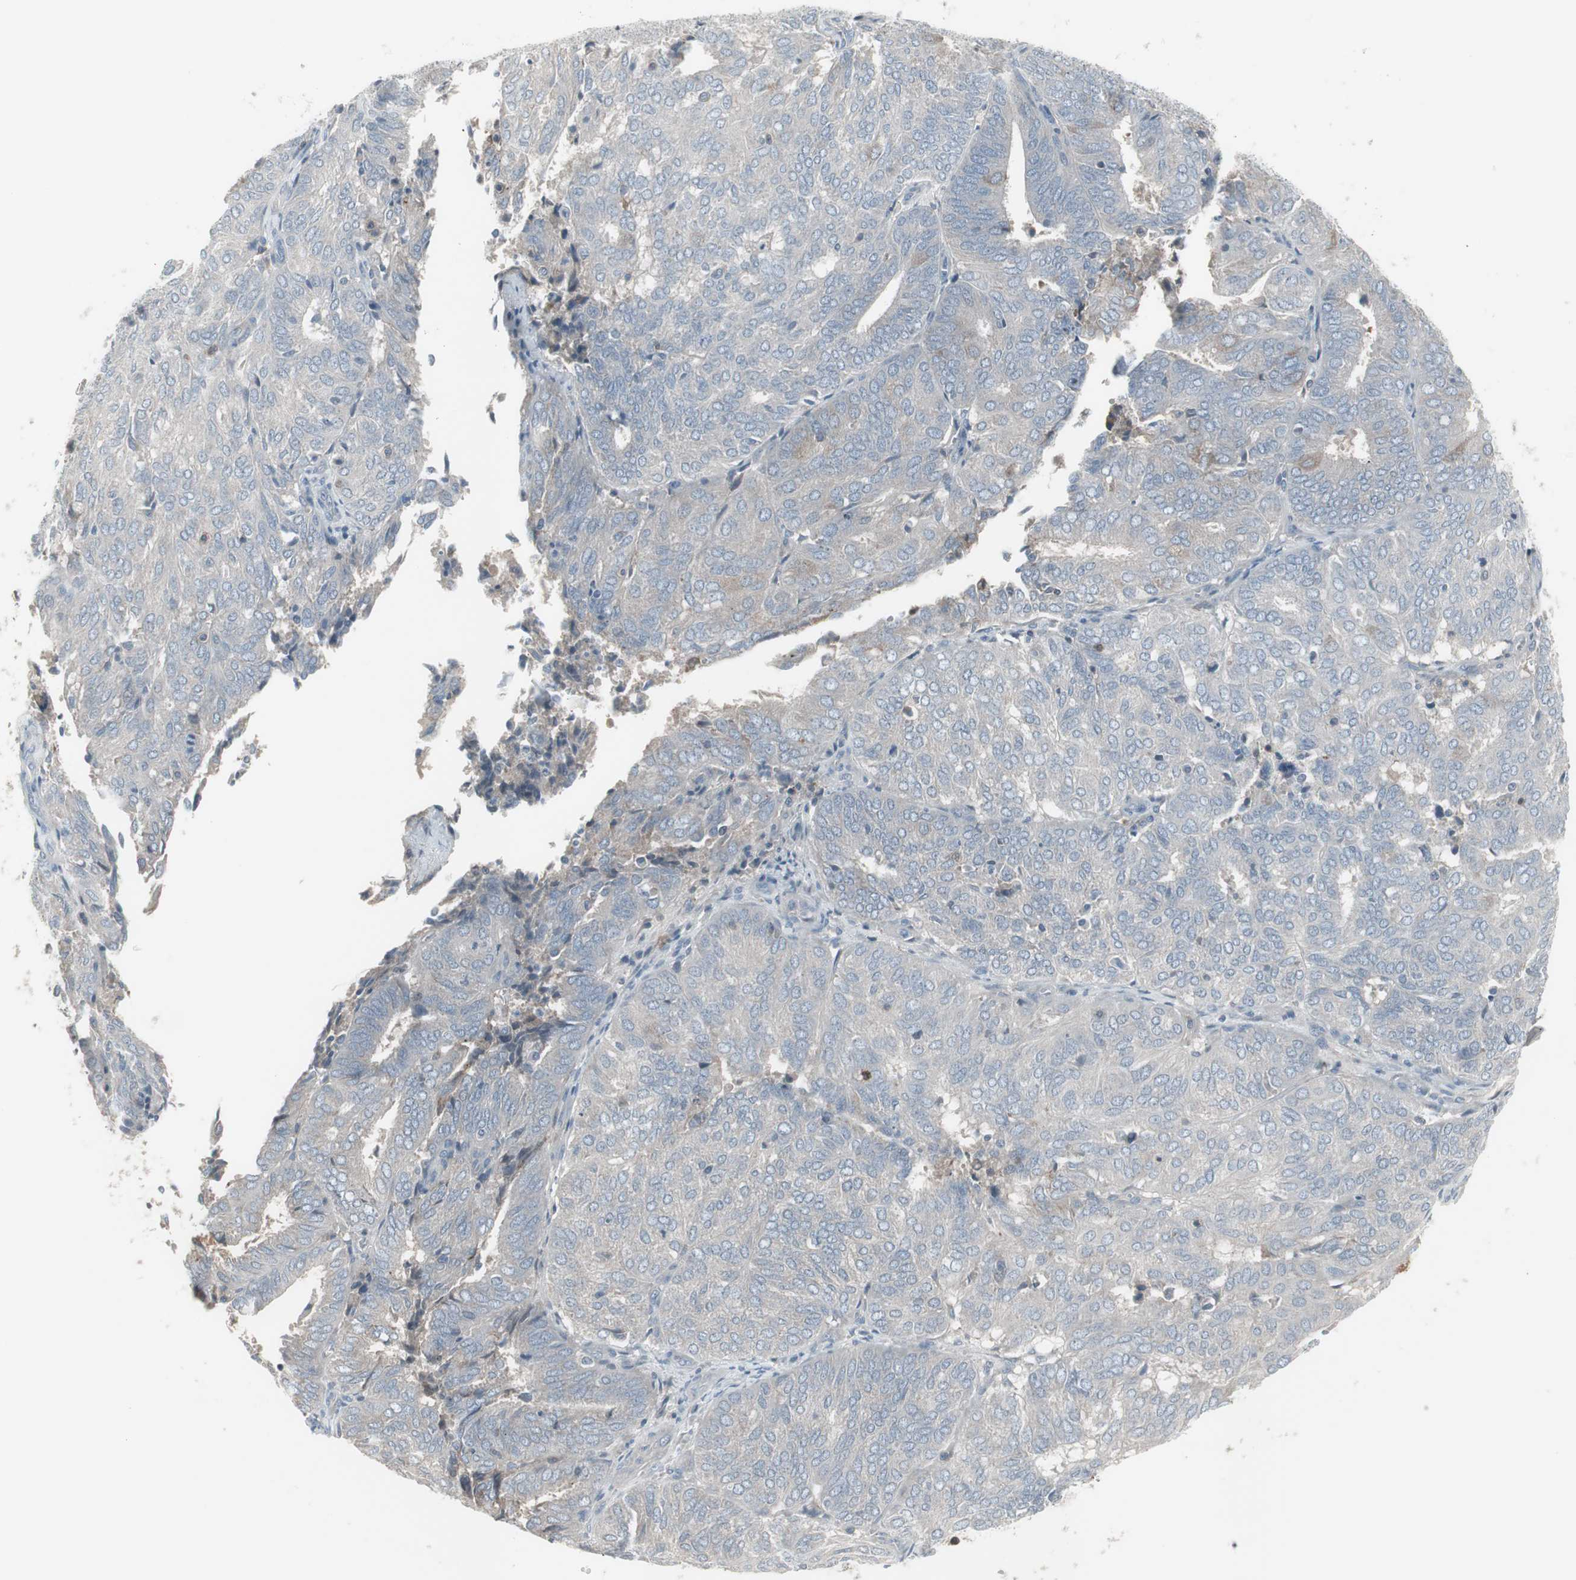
{"staining": {"intensity": "weak", "quantity": "<25%", "location": "cytoplasmic/membranous"}, "tissue": "endometrial cancer", "cell_type": "Tumor cells", "image_type": "cancer", "snomed": [{"axis": "morphology", "description": "Adenocarcinoma, NOS"}, {"axis": "topography", "description": "Uterus"}], "caption": "This is an immunohistochemistry (IHC) photomicrograph of human endometrial cancer. There is no staining in tumor cells.", "gene": "ZSCAN32", "patient": {"sex": "female", "age": 60}}